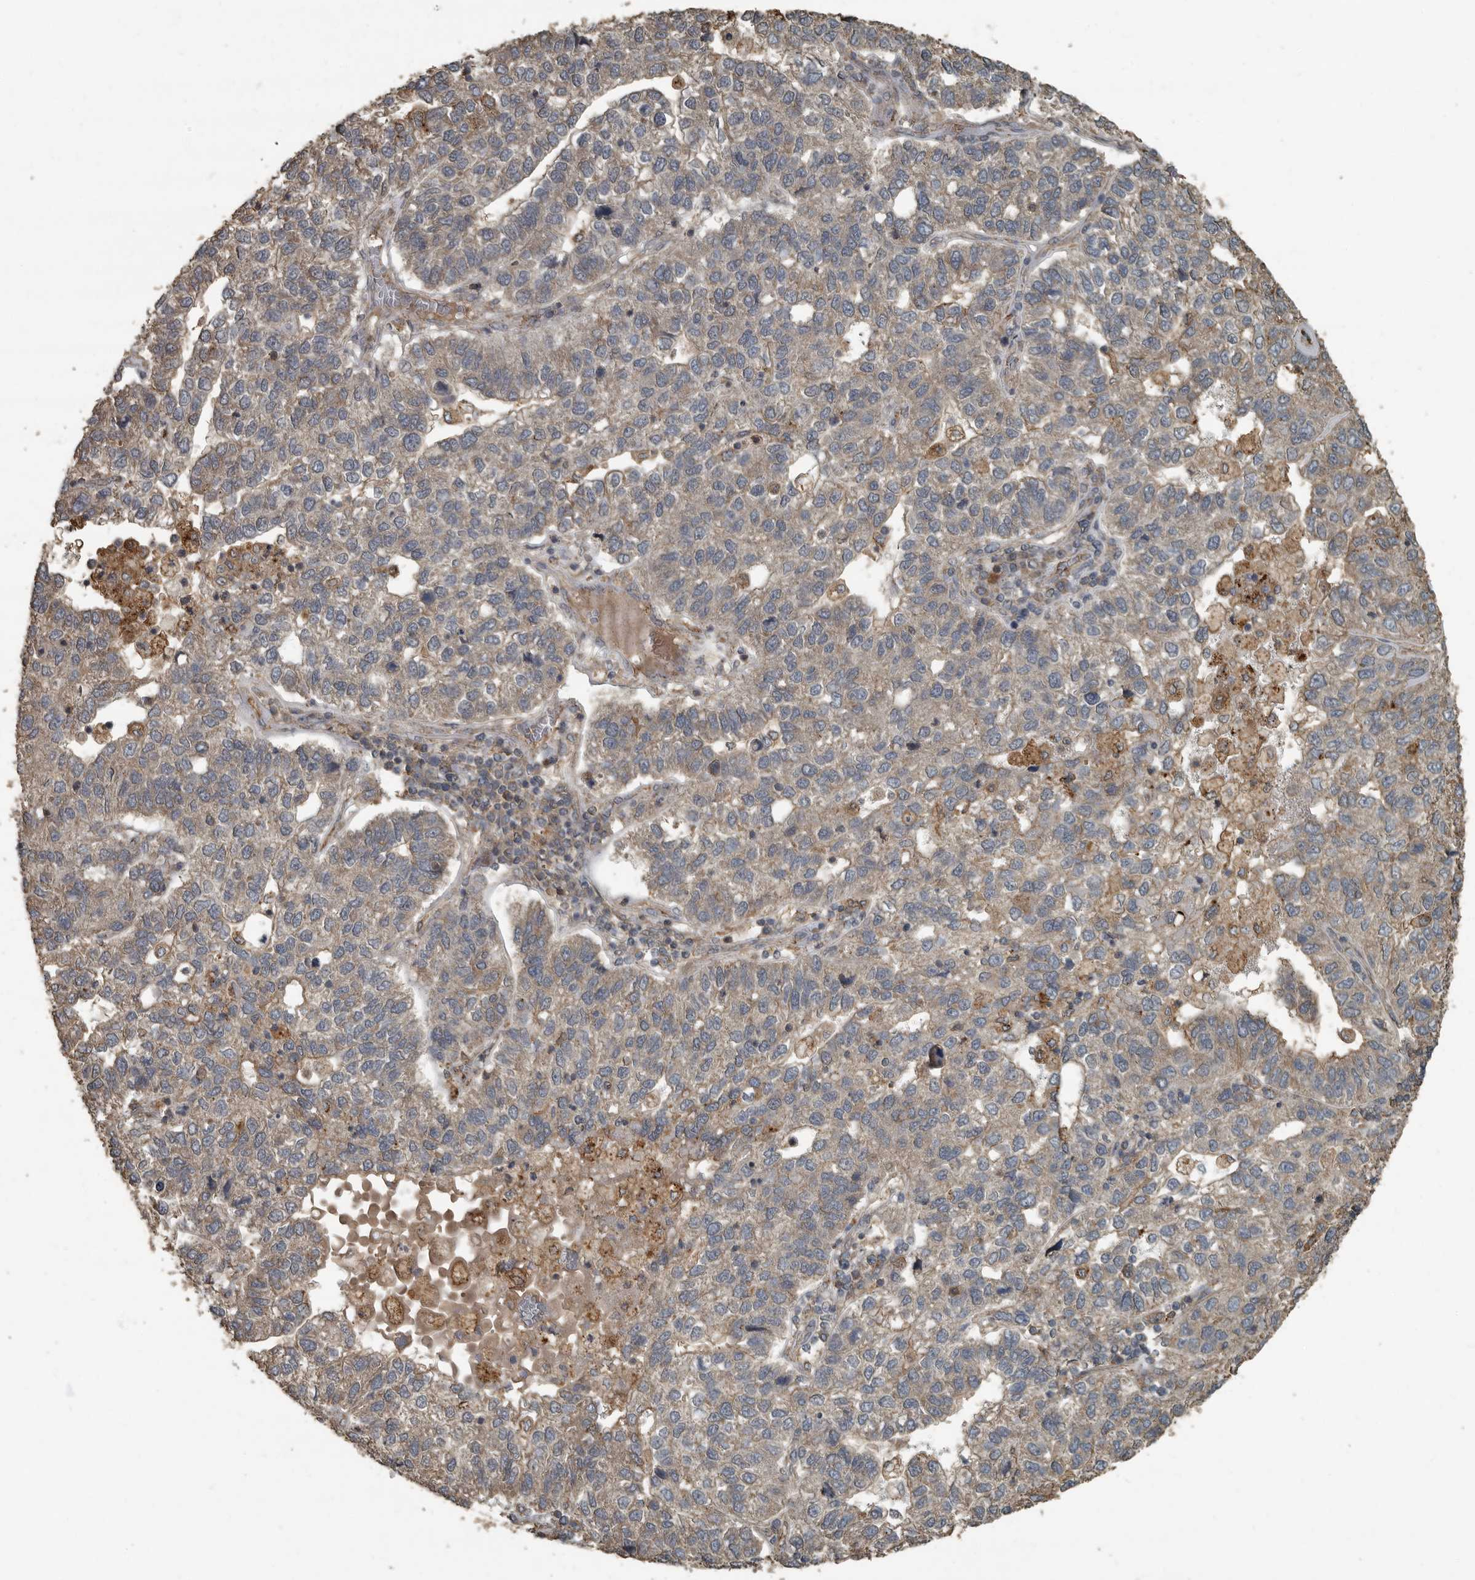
{"staining": {"intensity": "moderate", "quantity": "<25%", "location": "cytoplasmic/membranous"}, "tissue": "pancreatic cancer", "cell_type": "Tumor cells", "image_type": "cancer", "snomed": [{"axis": "morphology", "description": "Adenocarcinoma, NOS"}, {"axis": "topography", "description": "Pancreas"}], "caption": "Adenocarcinoma (pancreatic) stained with immunohistochemistry (IHC) demonstrates moderate cytoplasmic/membranous expression in approximately <25% of tumor cells.", "gene": "IL15RA", "patient": {"sex": "female", "age": 61}}